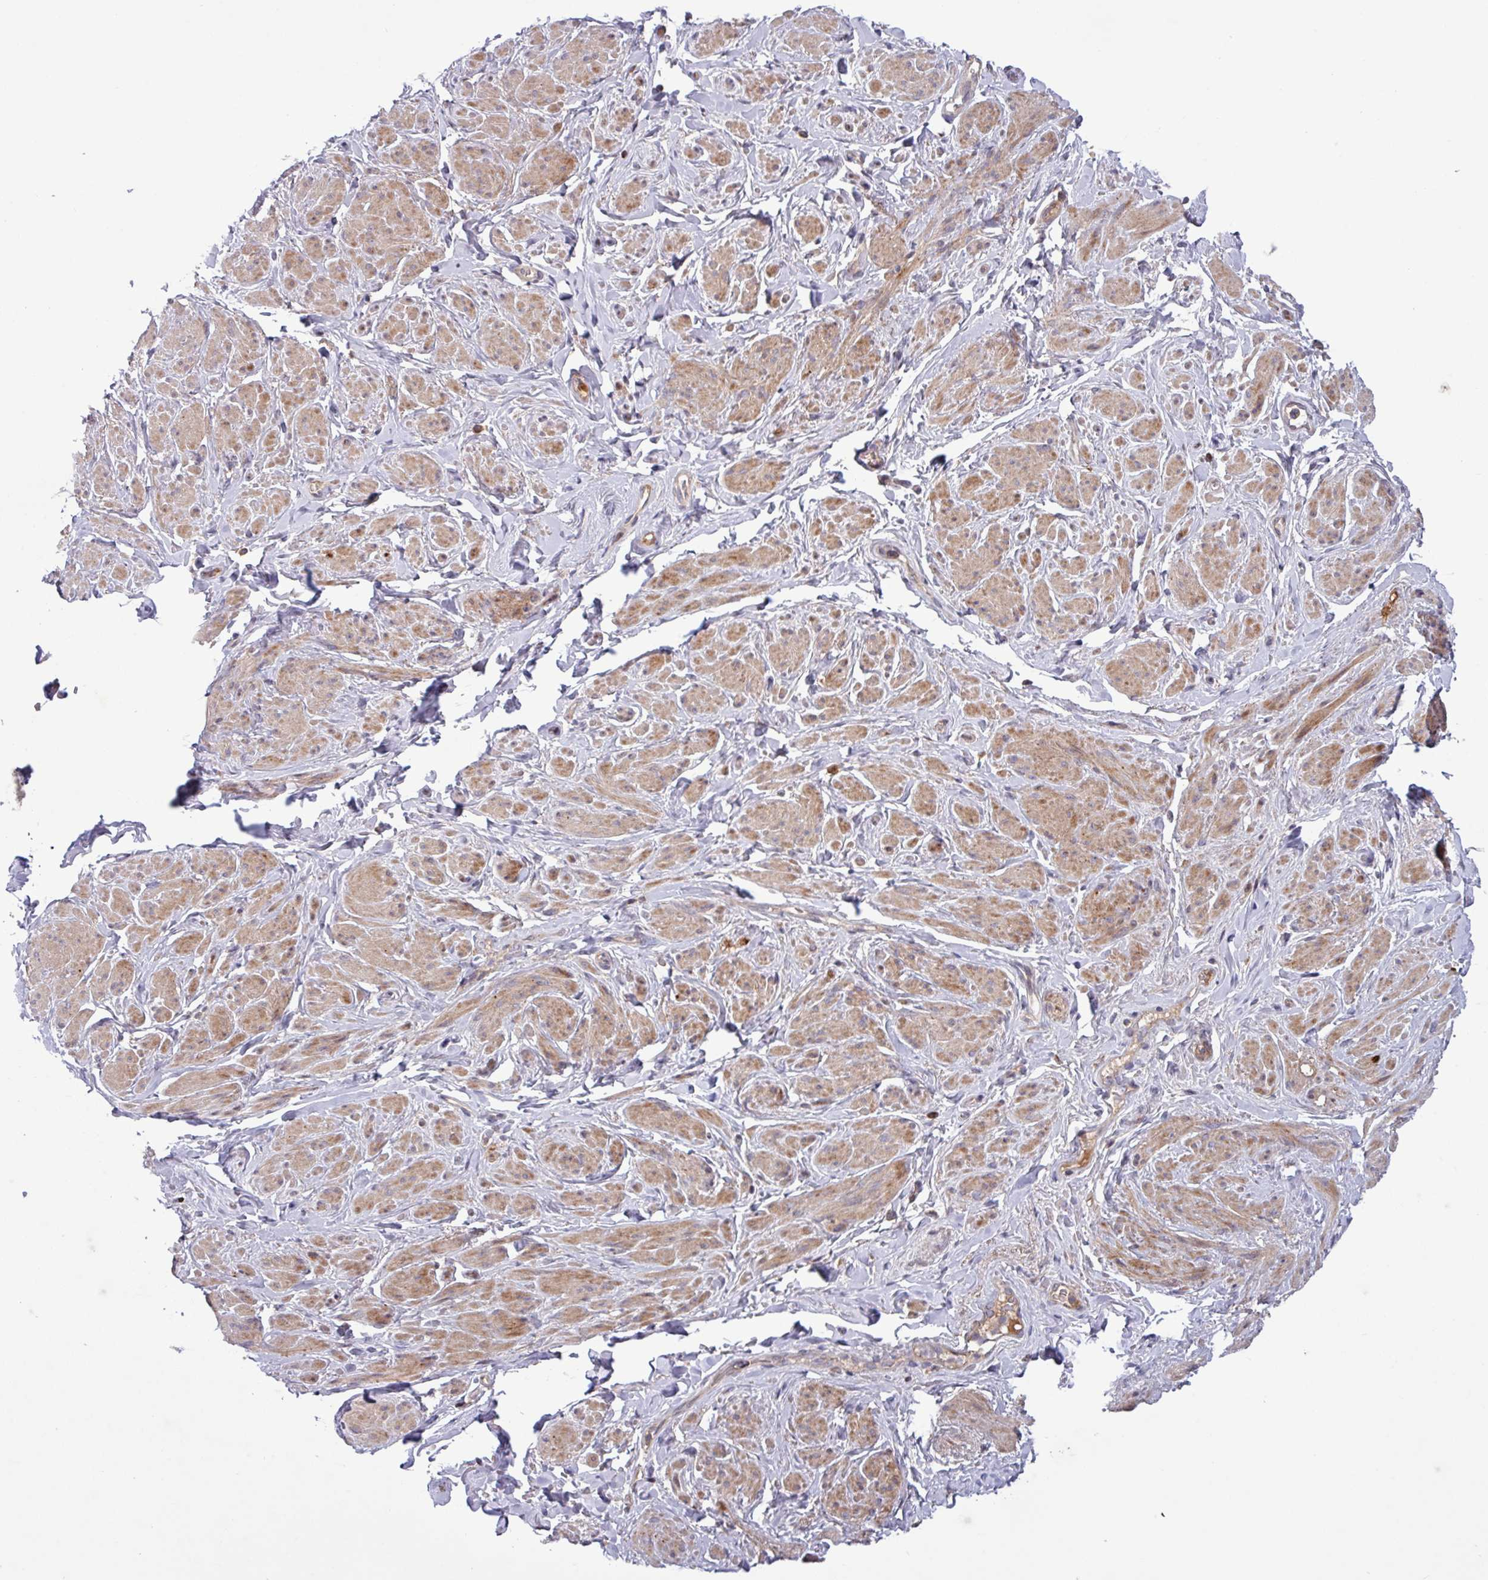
{"staining": {"intensity": "moderate", "quantity": "25%-75%", "location": "cytoplasmic/membranous"}, "tissue": "smooth muscle", "cell_type": "Smooth muscle cells", "image_type": "normal", "snomed": [{"axis": "morphology", "description": "Normal tissue, NOS"}, {"axis": "topography", "description": "Smooth muscle"}, {"axis": "topography", "description": "Peripheral nerve tissue"}], "caption": "IHC histopathology image of unremarkable human smooth muscle stained for a protein (brown), which shows medium levels of moderate cytoplasmic/membranous staining in about 25%-75% of smooth muscle cells.", "gene": "TNFSF12", "patient": {"sex": "male", "age": 69}}